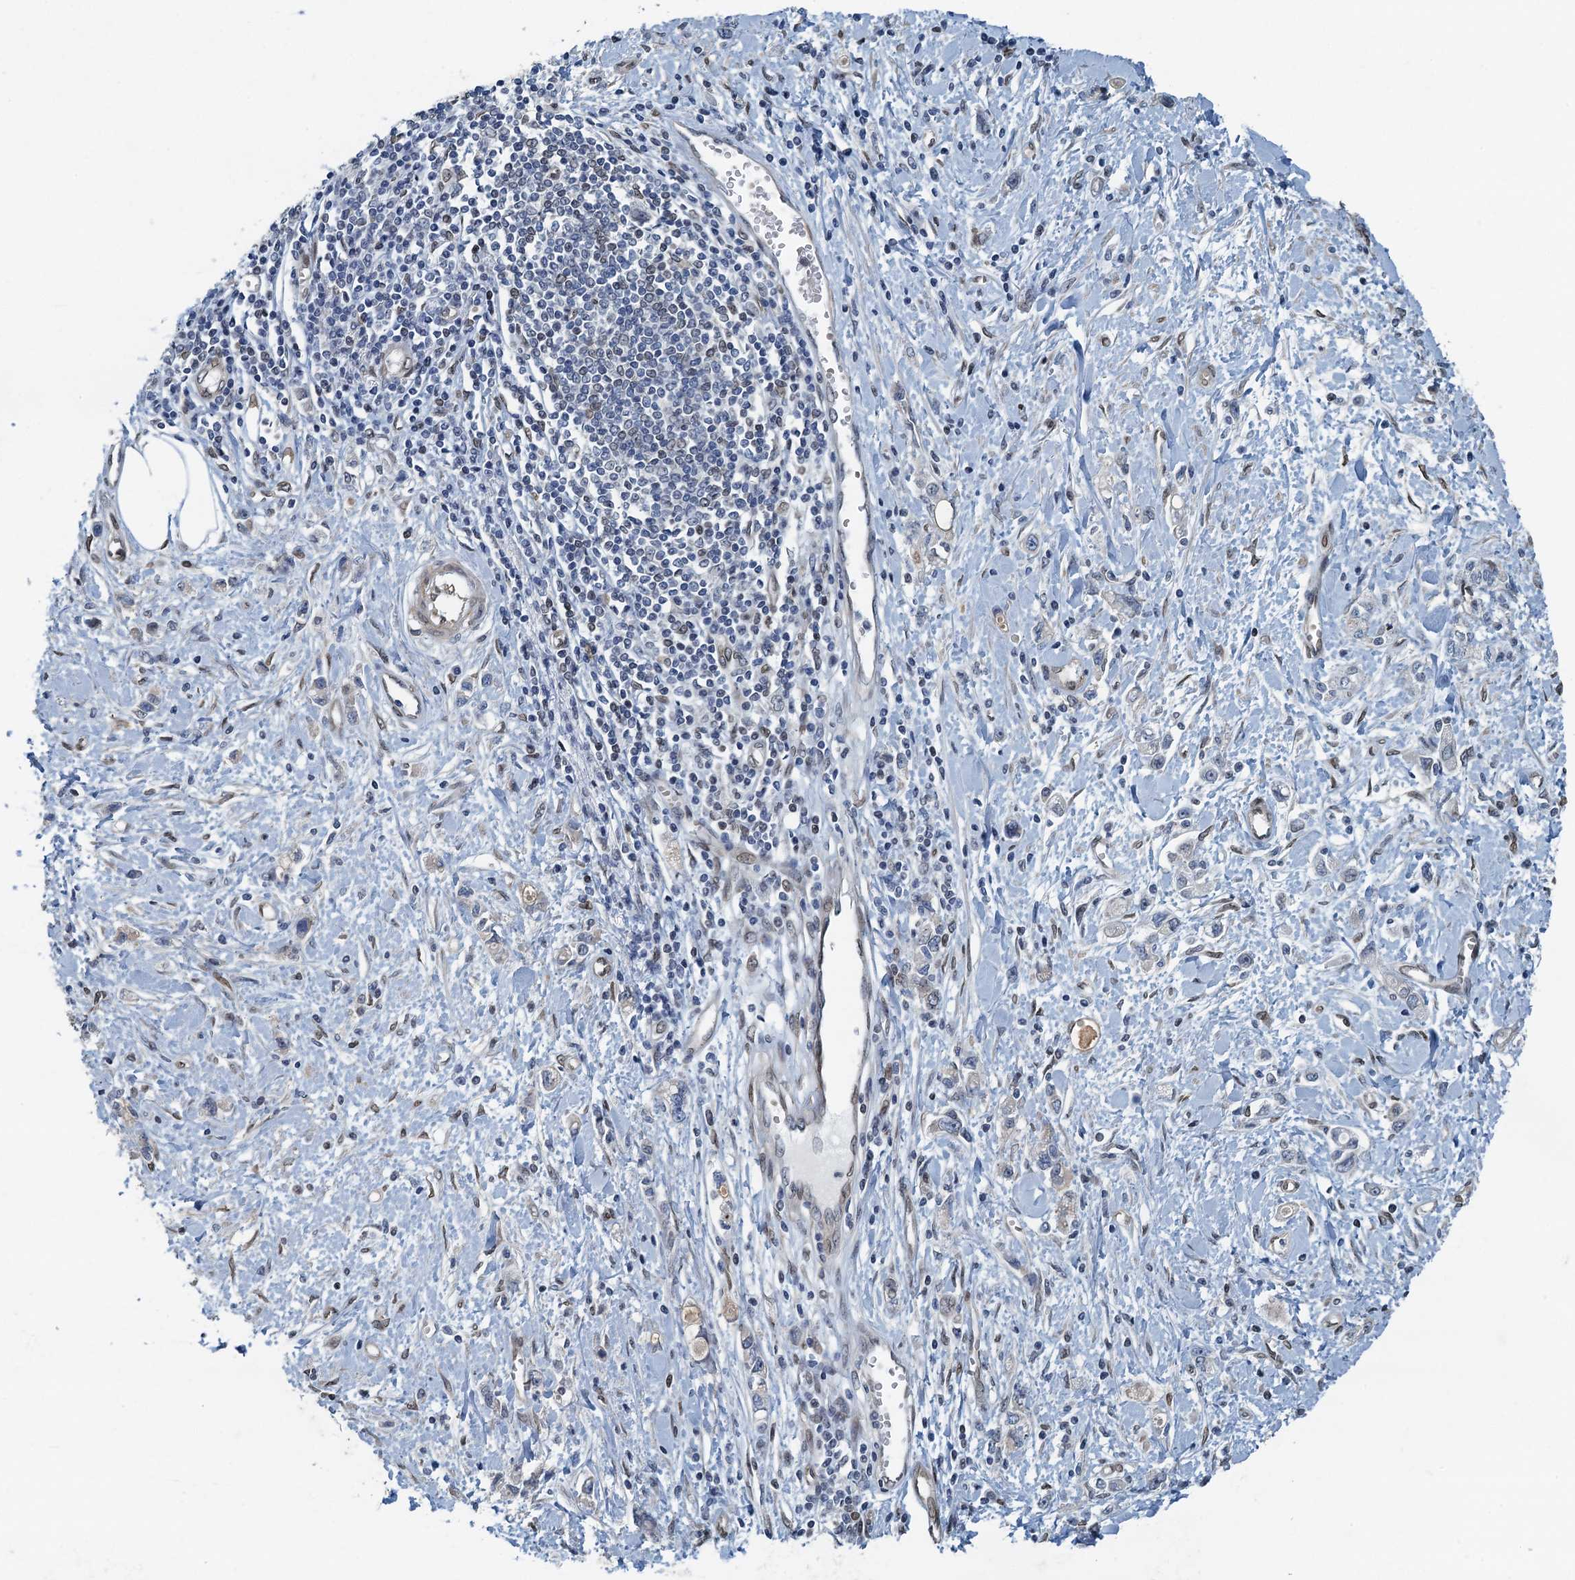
{"staining": {"intensity": "negative", "quantity": "none", "location": "none"}, "tissue": "stomach cancer", "cell_type": "Tumor cells", "image_type": "cancer", "snomed": [{"axis": "morphology", "description": "Adenocarcinoma, NOS"}, {"axis": "topography", "description": "Stomach"}], "caption": "The image exhibits no staining of tumor cells in adenocarcinoma (stomach). Nuclei are stained in blue.", "gene": "CCDC34", "patient": {"sex": "female", "age": 76}}